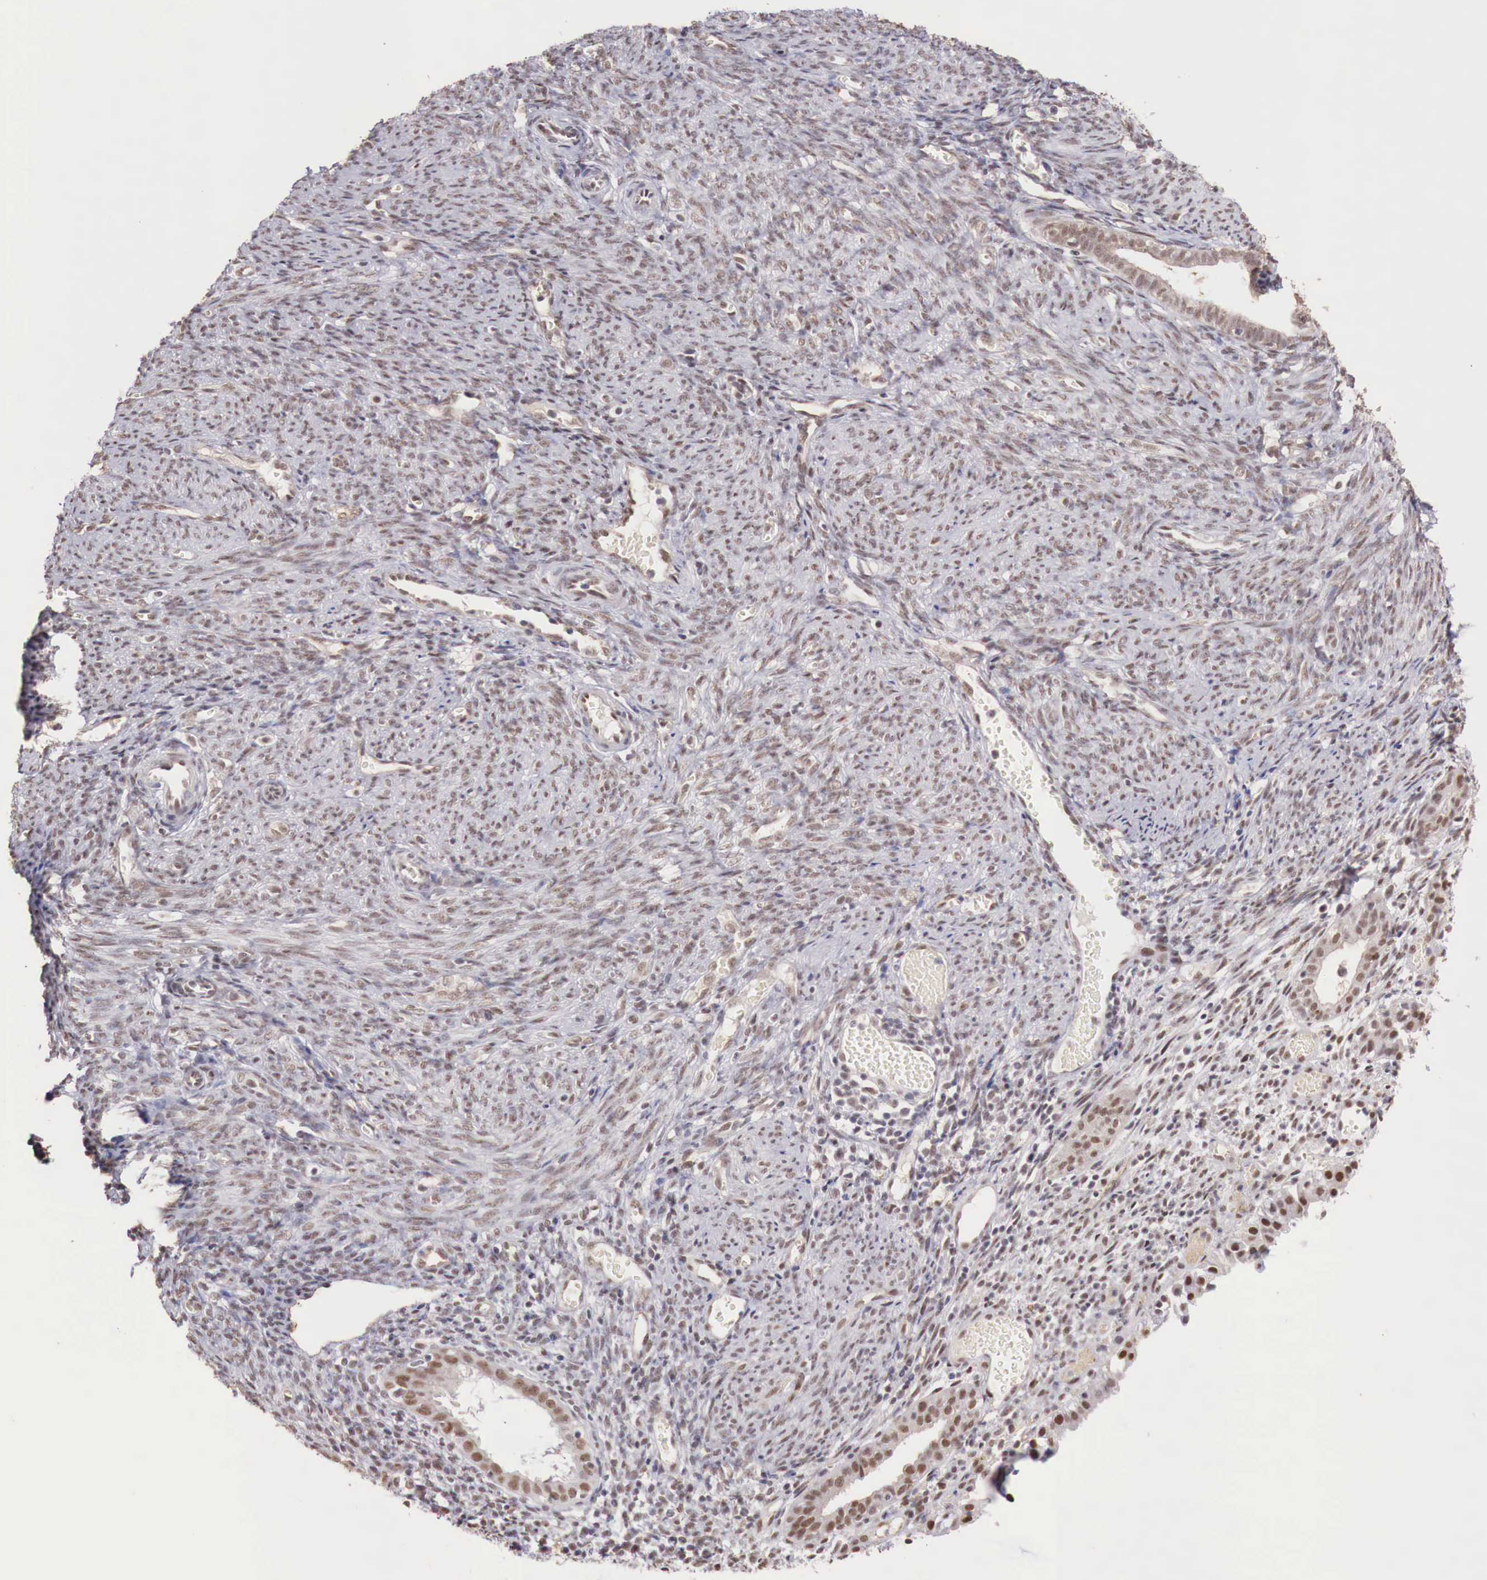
{"staining": {"intensity": "moderate", "quantity": ">75%", "location": "nuclear"}, "tissue": "endometrium", "cell_type": "Cells in endometrial stroma", "image_type": "normal", "snomed": [{"axis": "morphology", "description": "Normal tissue, NOS"}, {"axis": "topography", "description": "Uterus"}], "caption": "Protein staining shows moderate nuclear staining in approximately >75% of cells in endometrial stroma in unremarkable endometrium.", "gene": "FOXP2", "patient": {"sex": "female", "age": 83}}